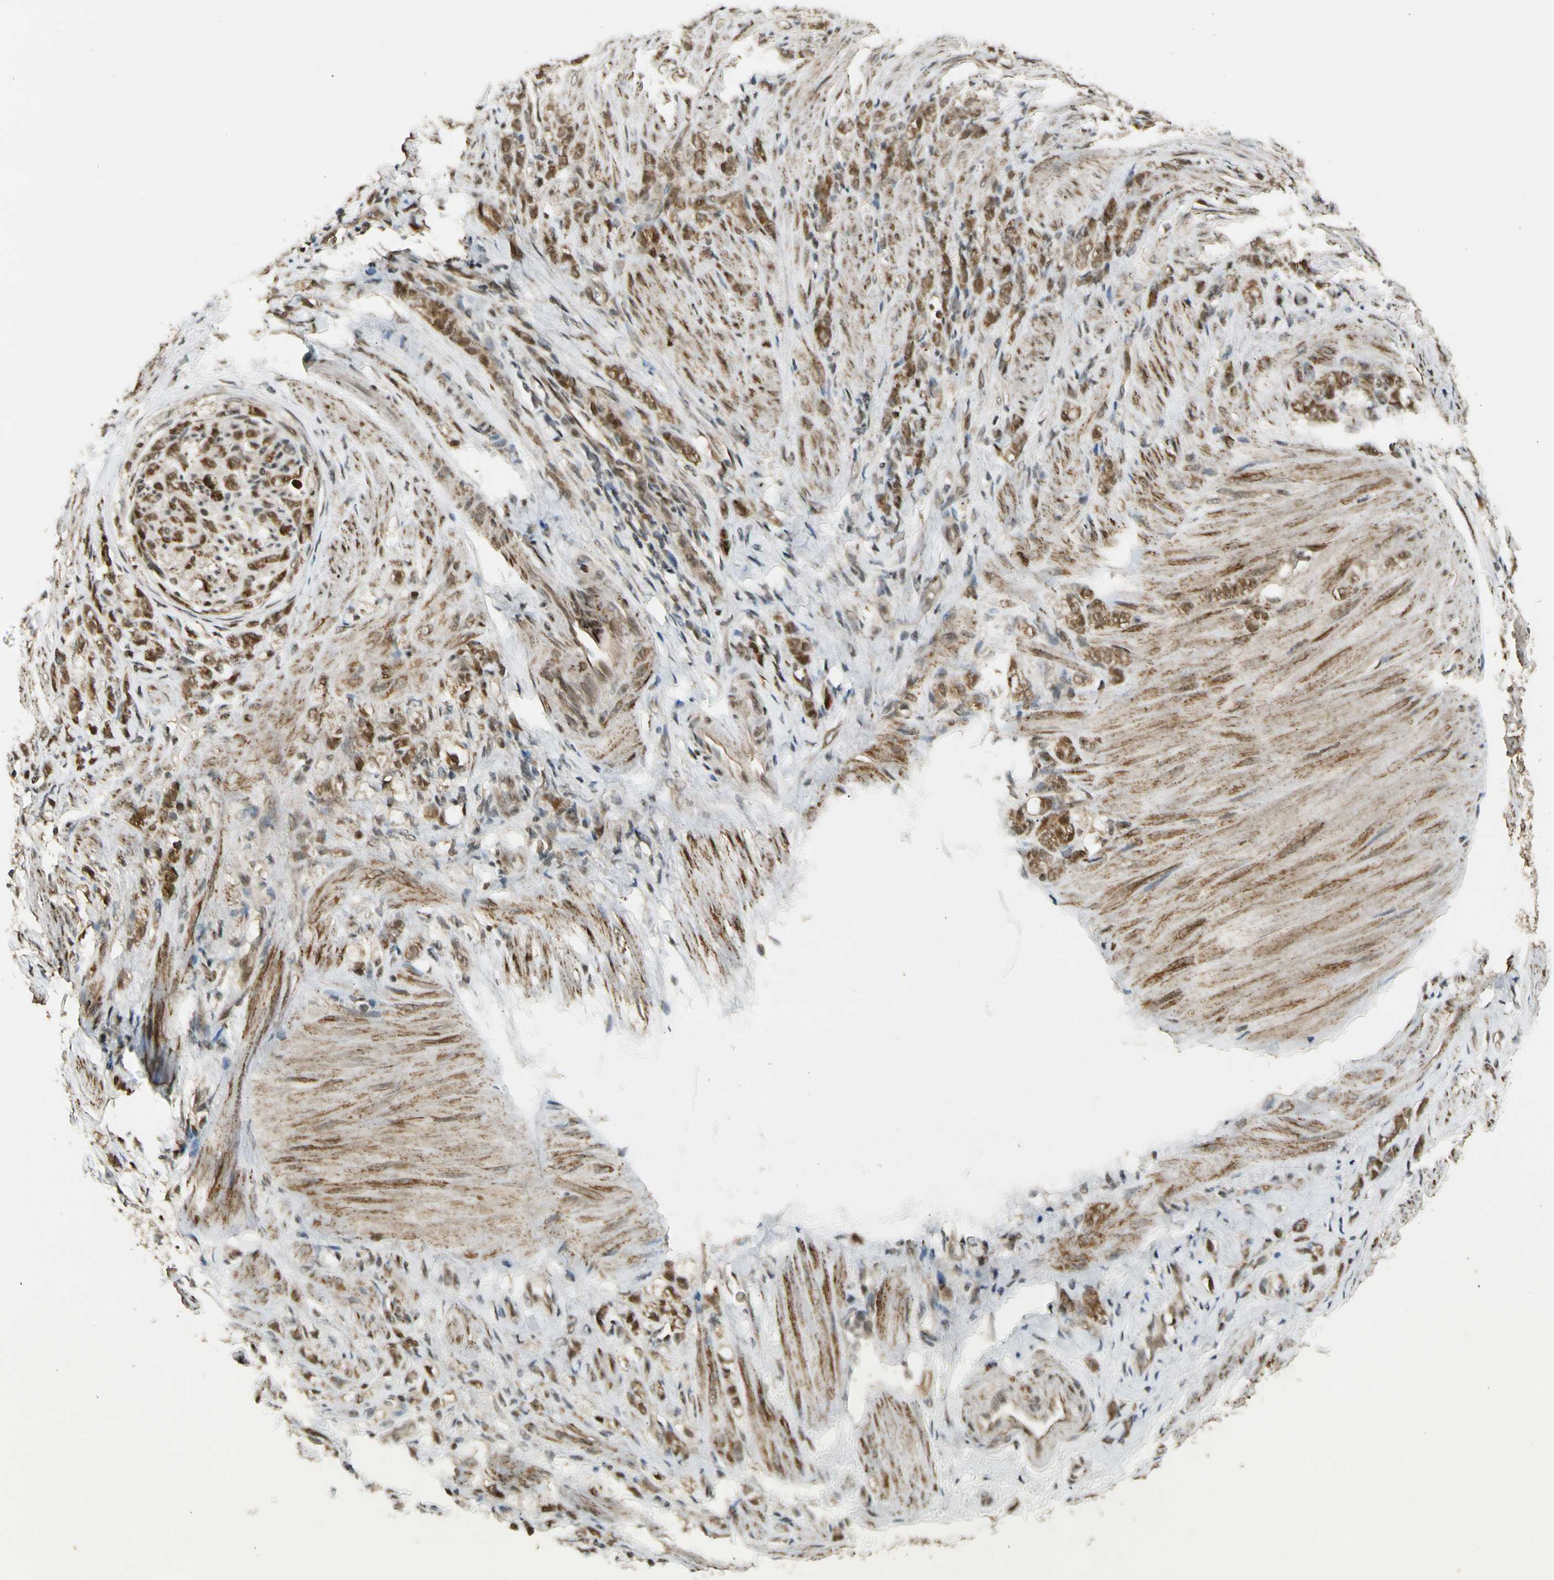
{"staining": {"intensity": "moderate", "quantity": ">75%", "location": "cytoplasmic/membranous,nuclear"}, "tissue": "stomach cancer", "cell_type": "Tumor cells", "image_type": "cancer", "snomed": [{"axis": "morphology", "description": "Adenocarcinoma, NOS"}, {"axis": "topography", "description": "Stomach"}], "caption": "Adenocarcinoma (stomach) tissue exhibits moderate cytoplasmic/membranous and nuclear staining in about >75% of tumor cells, visualized by immunohistochemistry.", "gene": "ZNF135", "patient": {"sex": "male", "age": 82}}